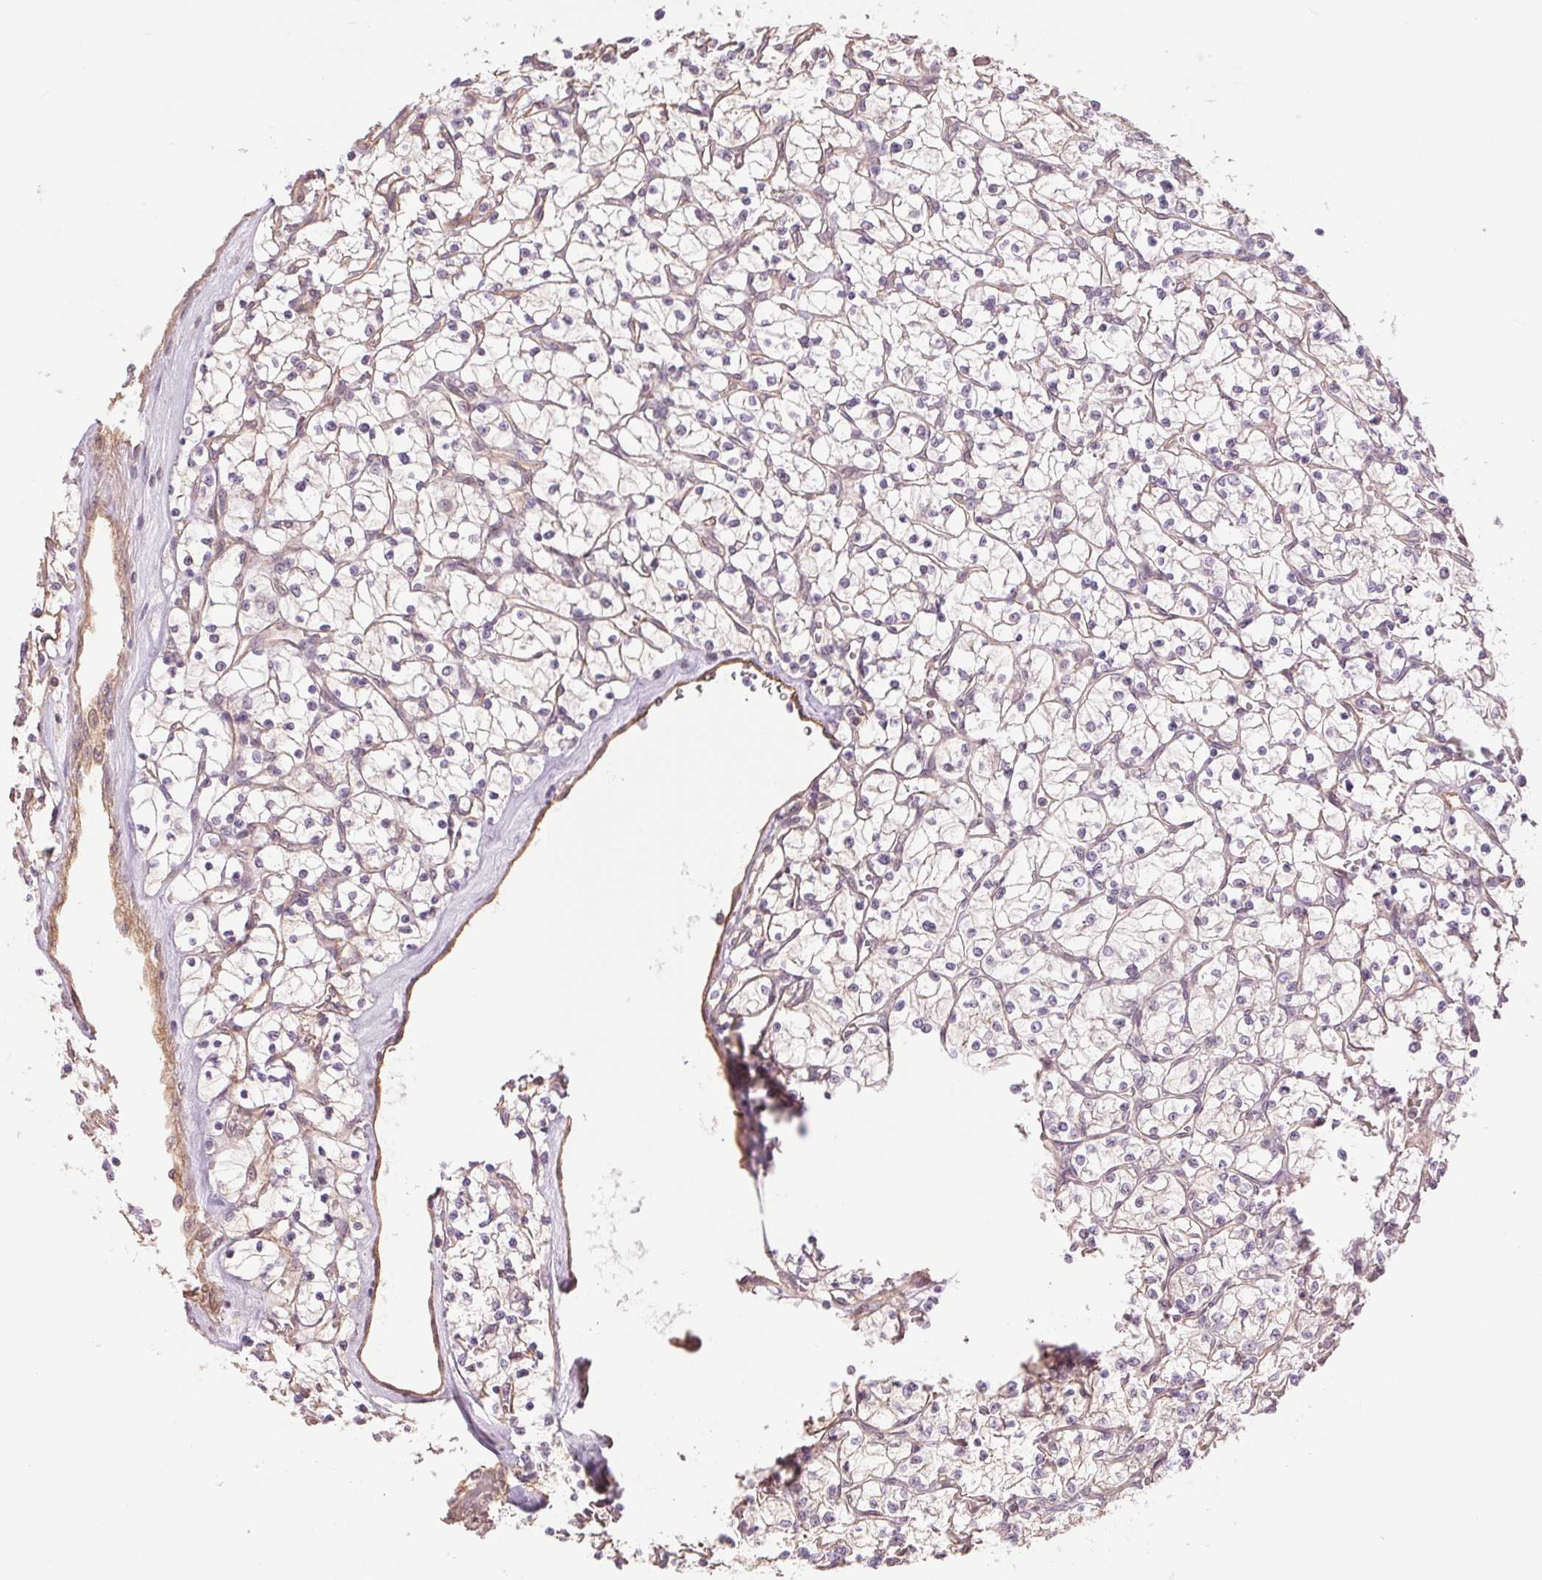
{"staining": {"intensity": "negative", "quantity": "none", "location": "none"}, "tissue": "renal cancer", "cell_type": "Tumor cells", "image_type": "cancer", "snomed": [{"axis": "morphology", "description": "Adenocarcinoma, NOS"}, {"axis": "topography", "description": "Kidney"}], "caption": "High magnification brightfield microscopy of renal cancer (adenocarcinoma) stained with DAB (3,3'-diaminobenzidine) (brown) and counterstained with hematoxylin (blue): tumor cells show no significant expression.", "gene": "PALM", "patient": {"sex": "female", "age": 64}}